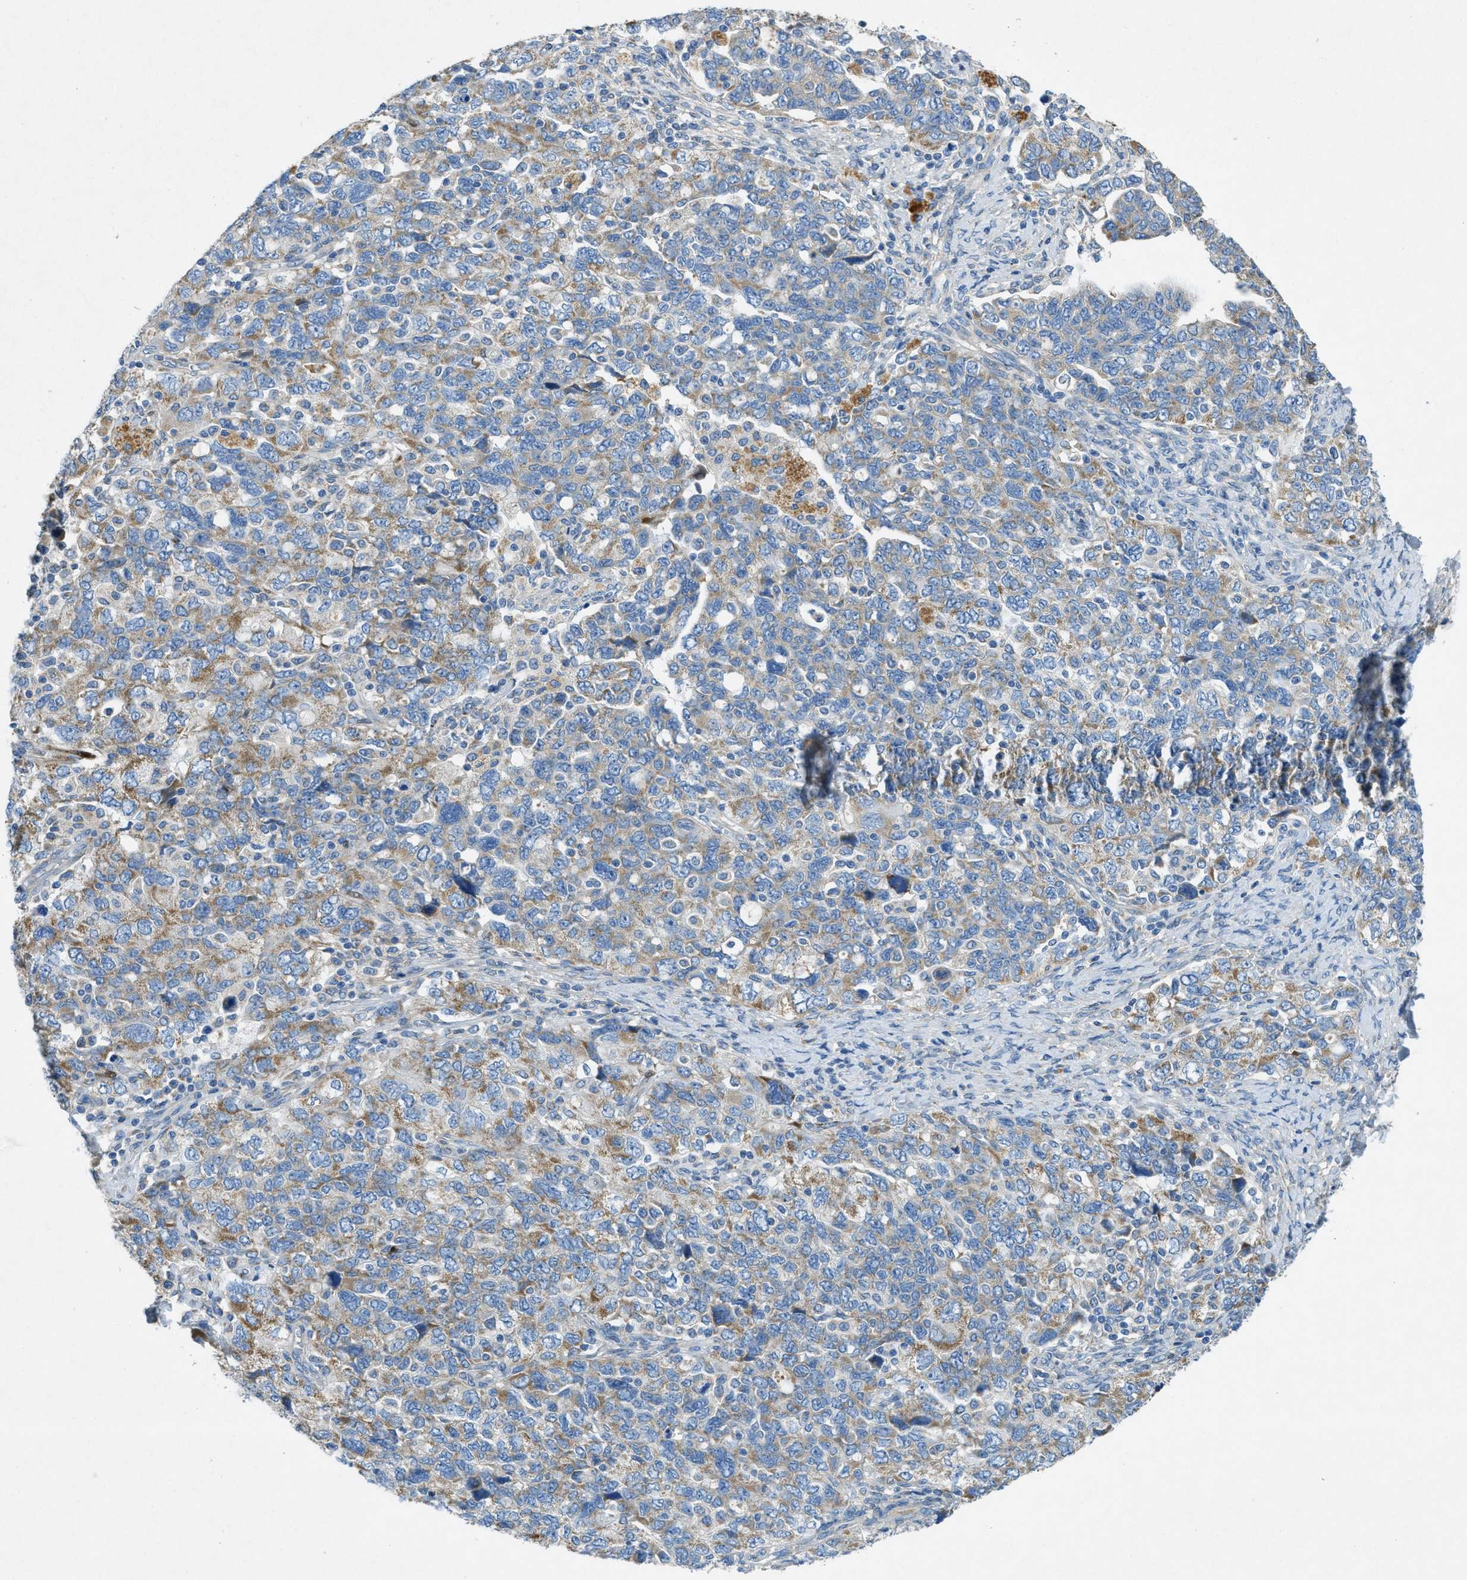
{"staining": {"intensity": "weak", "quantity": "25%-75%", "location": "cytoplasmic/membranous"}, "tissue": "ovarian cancer", "cell_type": "Tumor cells", "image_type": "cancer", "snomed": [{"axis": "morphology", "description": "Carcinoma, NOS"}, {"axis": "morphology", "description": "Cystadenocarcinoma, serous, NOS"}, {"axis": "topography", "description": "Ovary"}], "caption": "Brown immunohistochemical staining in human serous cystadenocarcinoma (ovarian) demonstrates weak cytoplasmic/membranous expression in approximately 25%-75% of tumor cells.", "gene": "CYGB", "patient": {"sex": "female", "age": 69}}